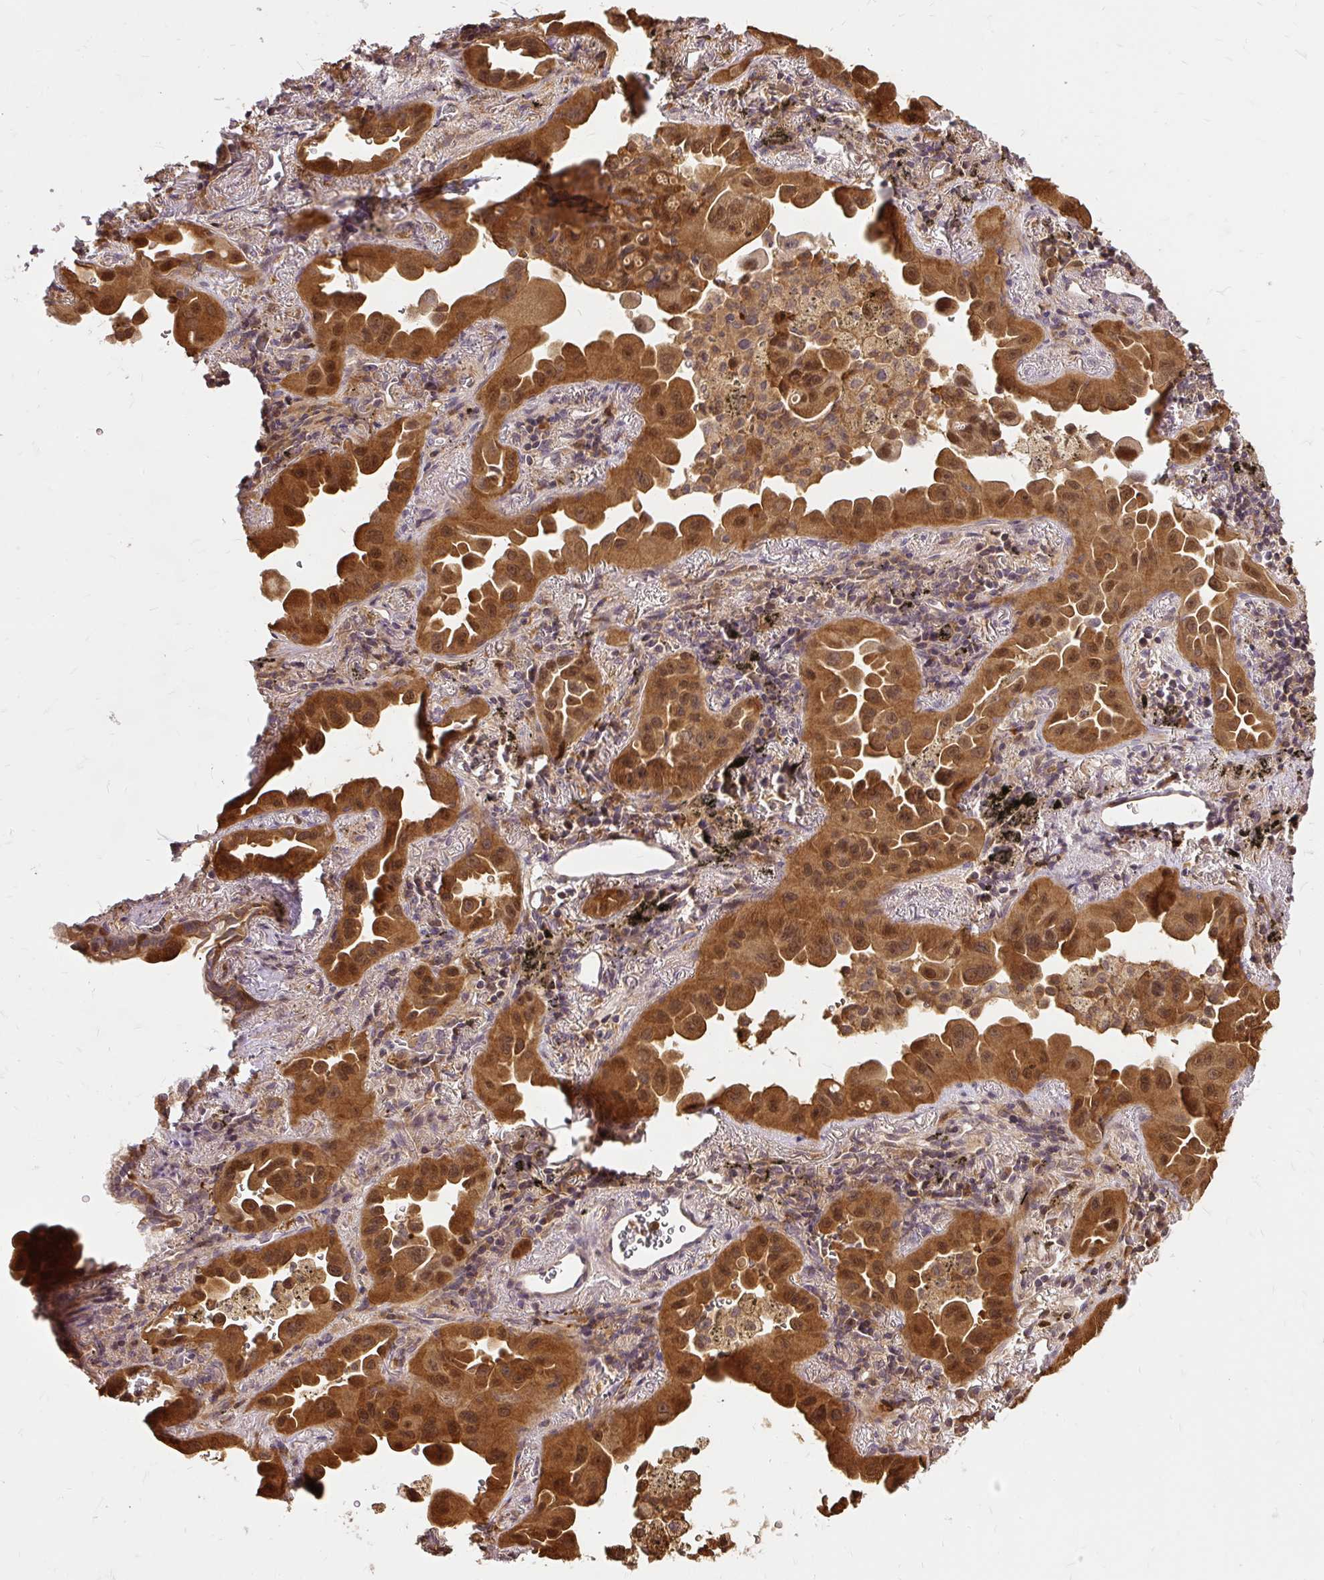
{"staining": {"intensity": "strong", "quantity": ">75%", "location": "cytoplasmic/membranous,nuclear"}, "tissue": "lung cancer", "cell_type": "Tumor cells", "image_type": "cancer", "snomed": [{"axis": "morphology", "description": "Adenocarcinoma, NOS"}, {"axis": "topography", "description": "Lung"}], "caption": "A brown stain highlights strong cytoplasmic/membranous and nuclear positivity of a protein in lung cancer (adenocarcinoma) tumor cells. (brown staining indicates protein expression, while blue staining denotes nuclei).", "gene": "AP5S1", "patient": {"sex": "male", "age": 68}}